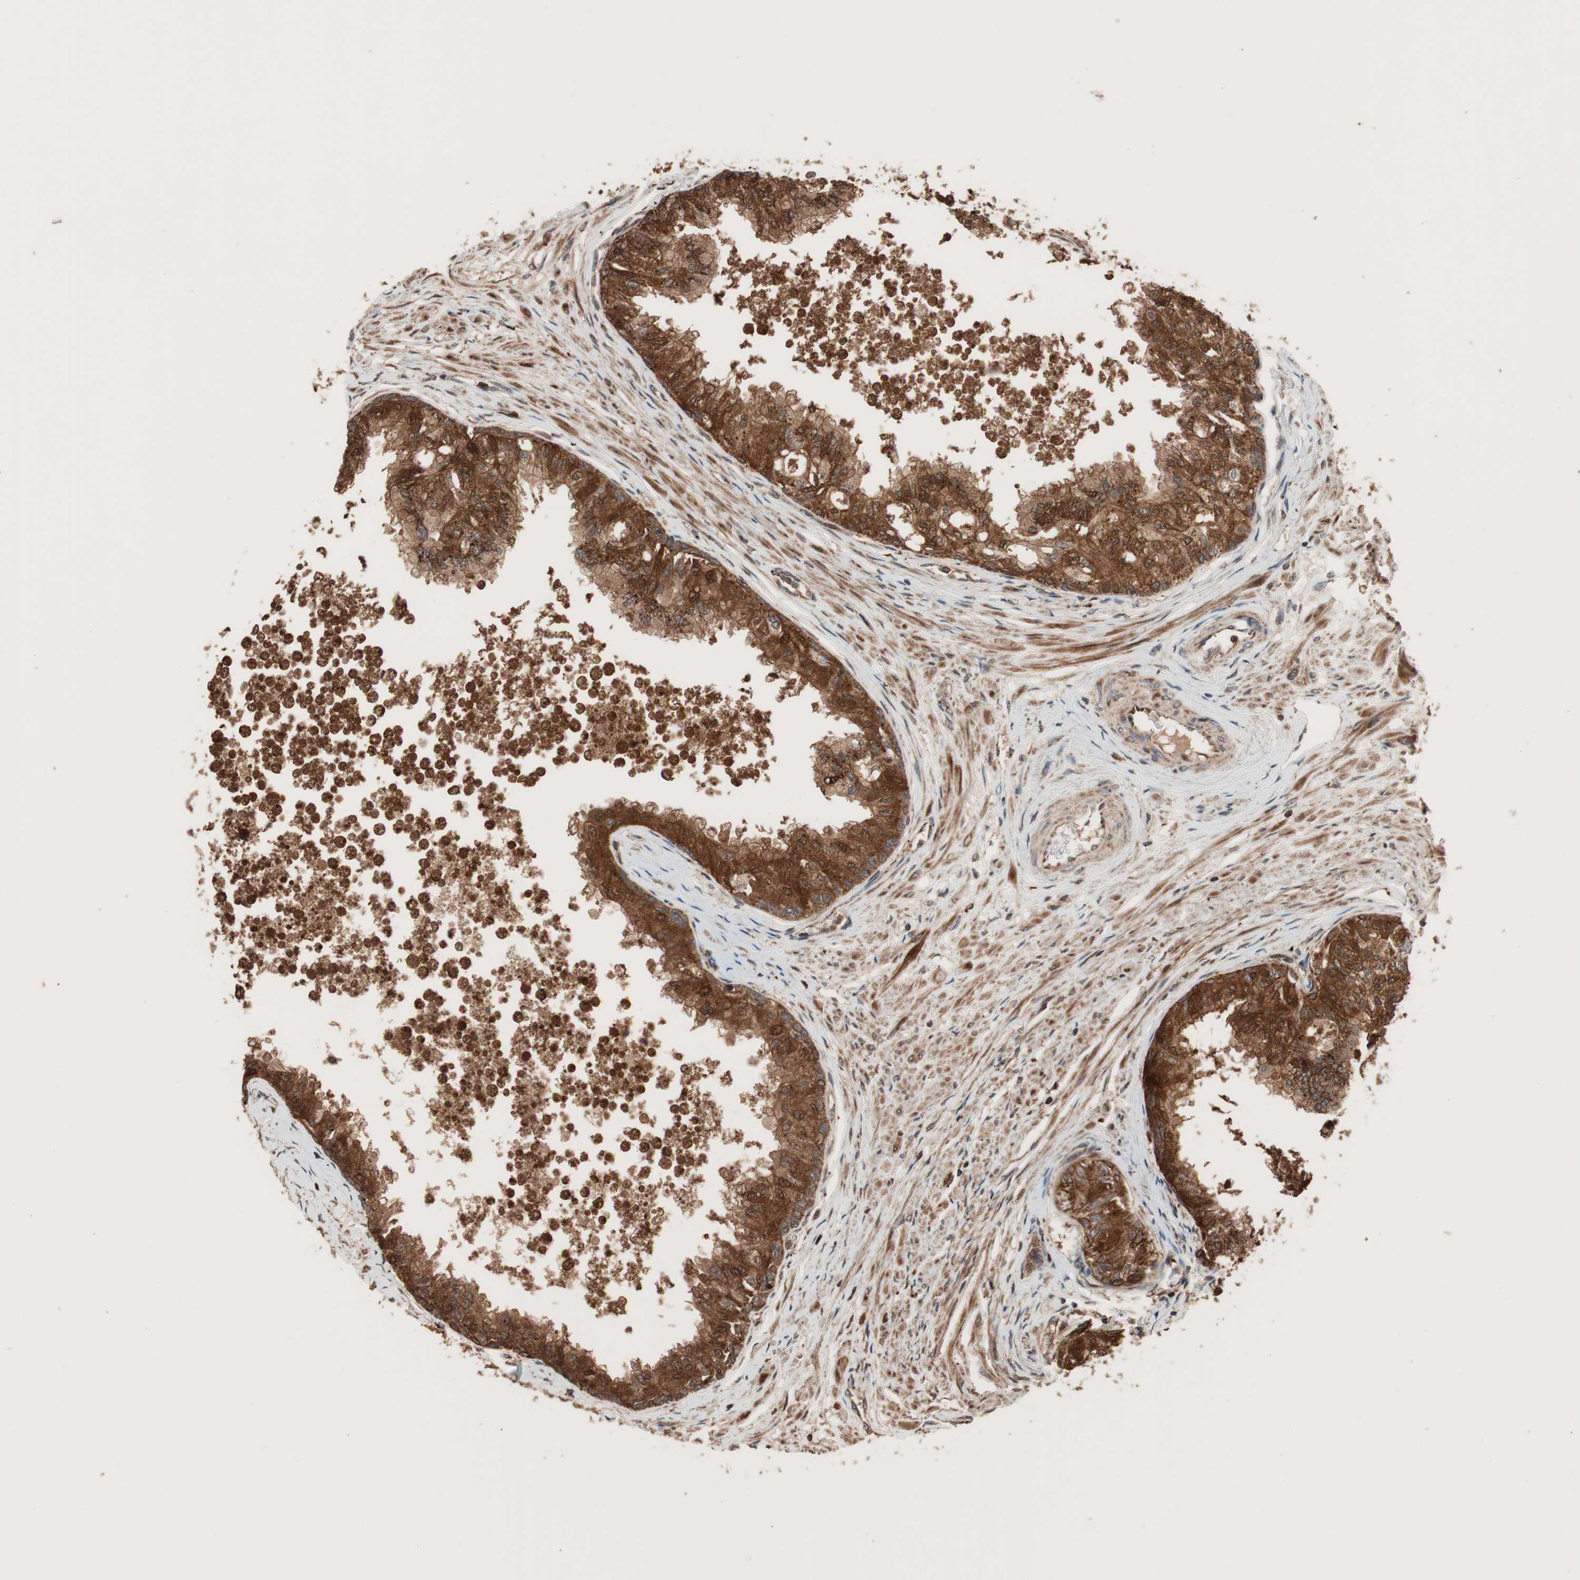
{"staining": {"intensity": "strong", "quantity": ">75%", "location": "cytoplasmic/membranous"}, "tissue": "prostate", "cell_type": "Glandular cells", "image_type": "normal", "snomed": [{"axis": "morphology", "description": "Normal tissue, NOS"}, {"axis": "topography", "description": "Prostate"}, {"axis": "topography", "description": "Seminal veicle"}], "caption": "About >75% of glandular cells in normal human prostate display strong cytoplasmic/membranous protein staining as visualized by brown immunohistochemical staining.", "gene": "RAB1A", "patient": {"sex": "male", "age": 60}}